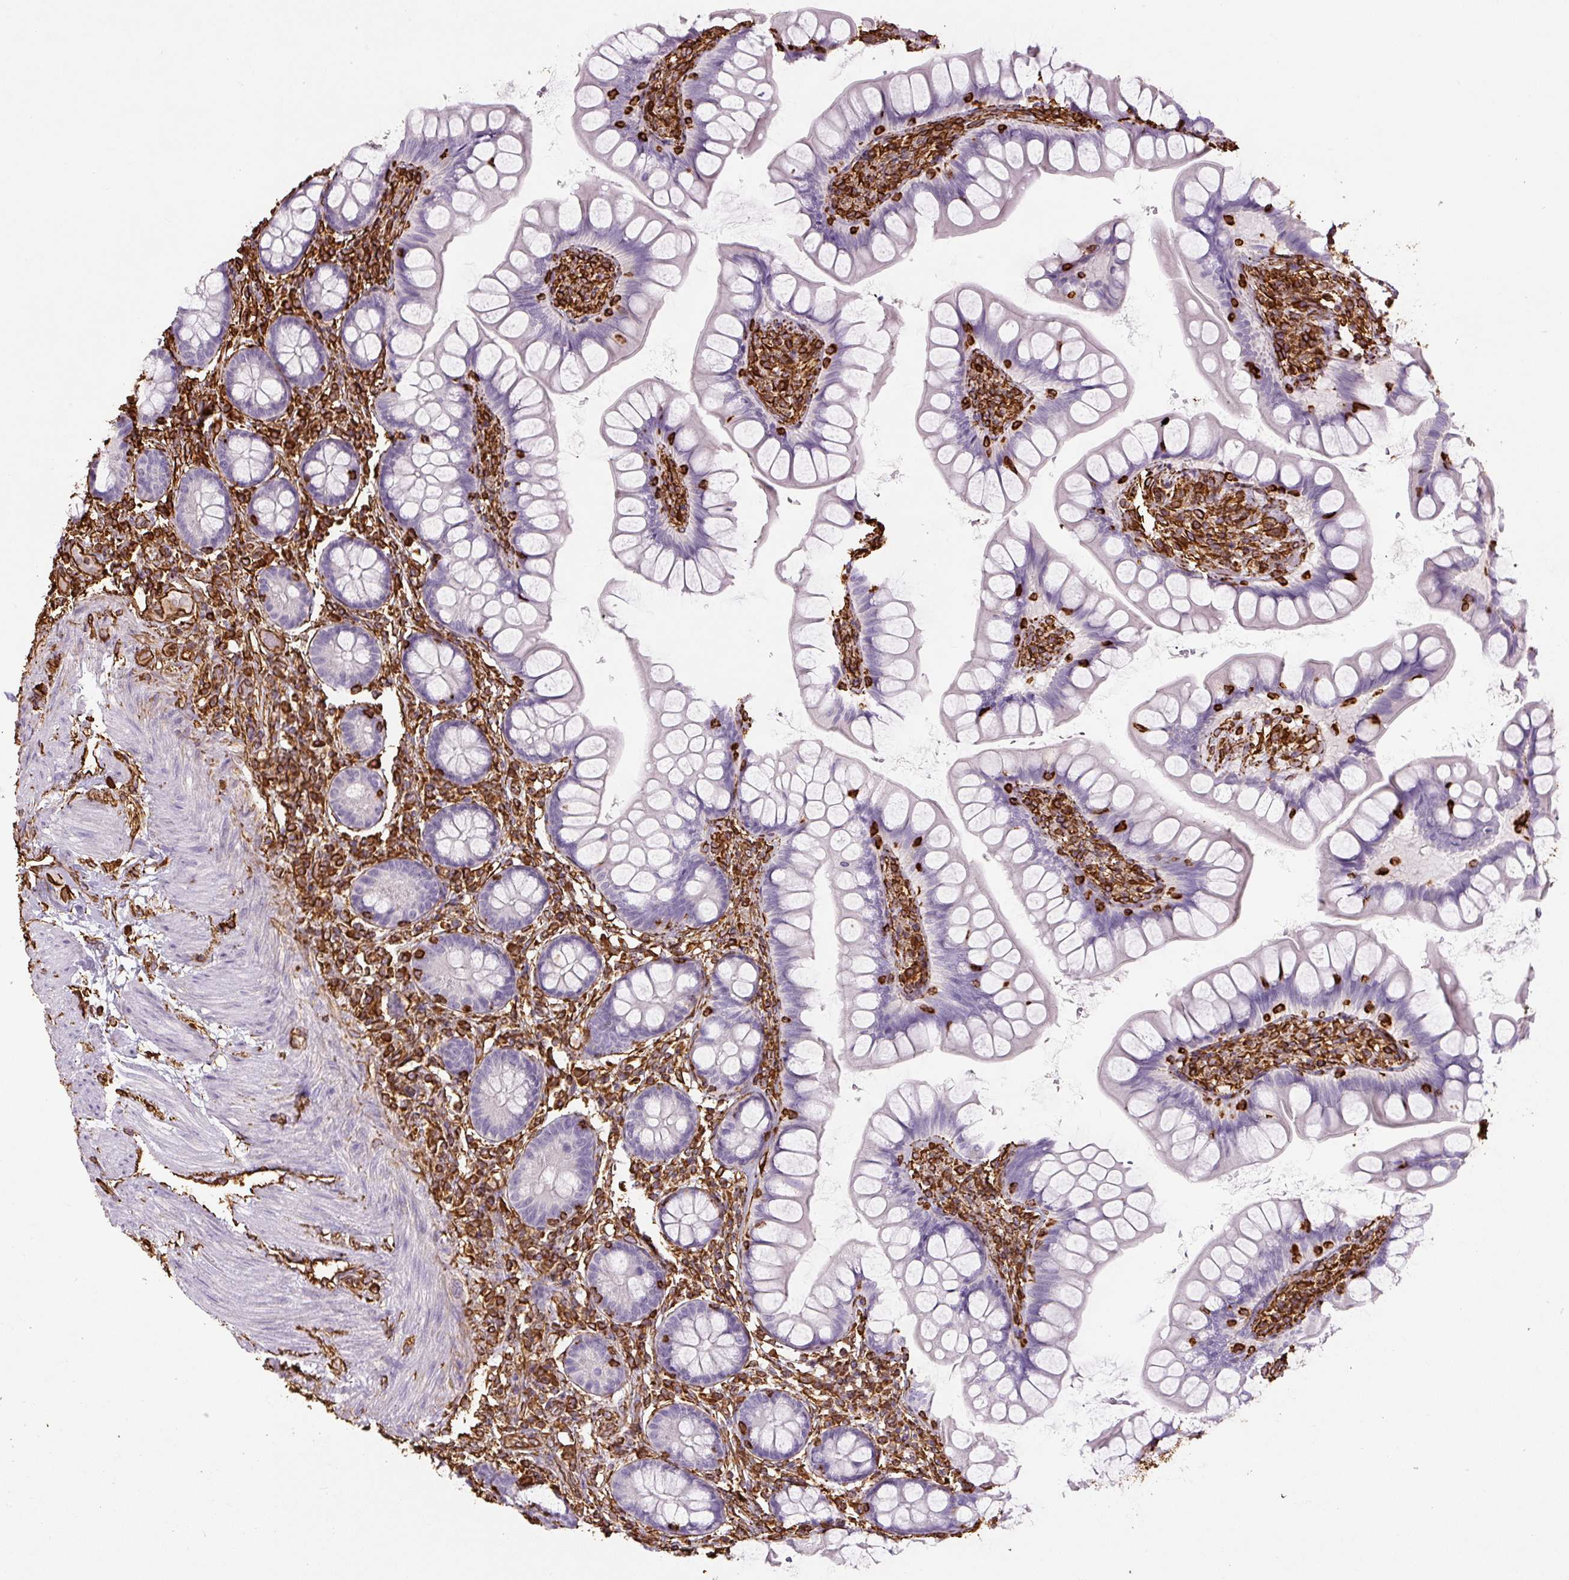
{"staining": {"intensity": "negative", "quantity": "none", "location": "none"}, "tissue": "small intestine", "cell_type": "Glandular cells", "image_type": "normal", "snomed": [{"axis": "morphology", "description": "Normal tissue, NOS"}, {"axis": "topography", "description": "Small intestine"}], "caption": "High magnification brightfield microscopy of benign small intestine stained with DAB (brown) and counterstained with hematoxylin (blue): glandular cells show no significant positivity.", "gene": "VIM", "patient": {"sex": "male", "age": 70}}